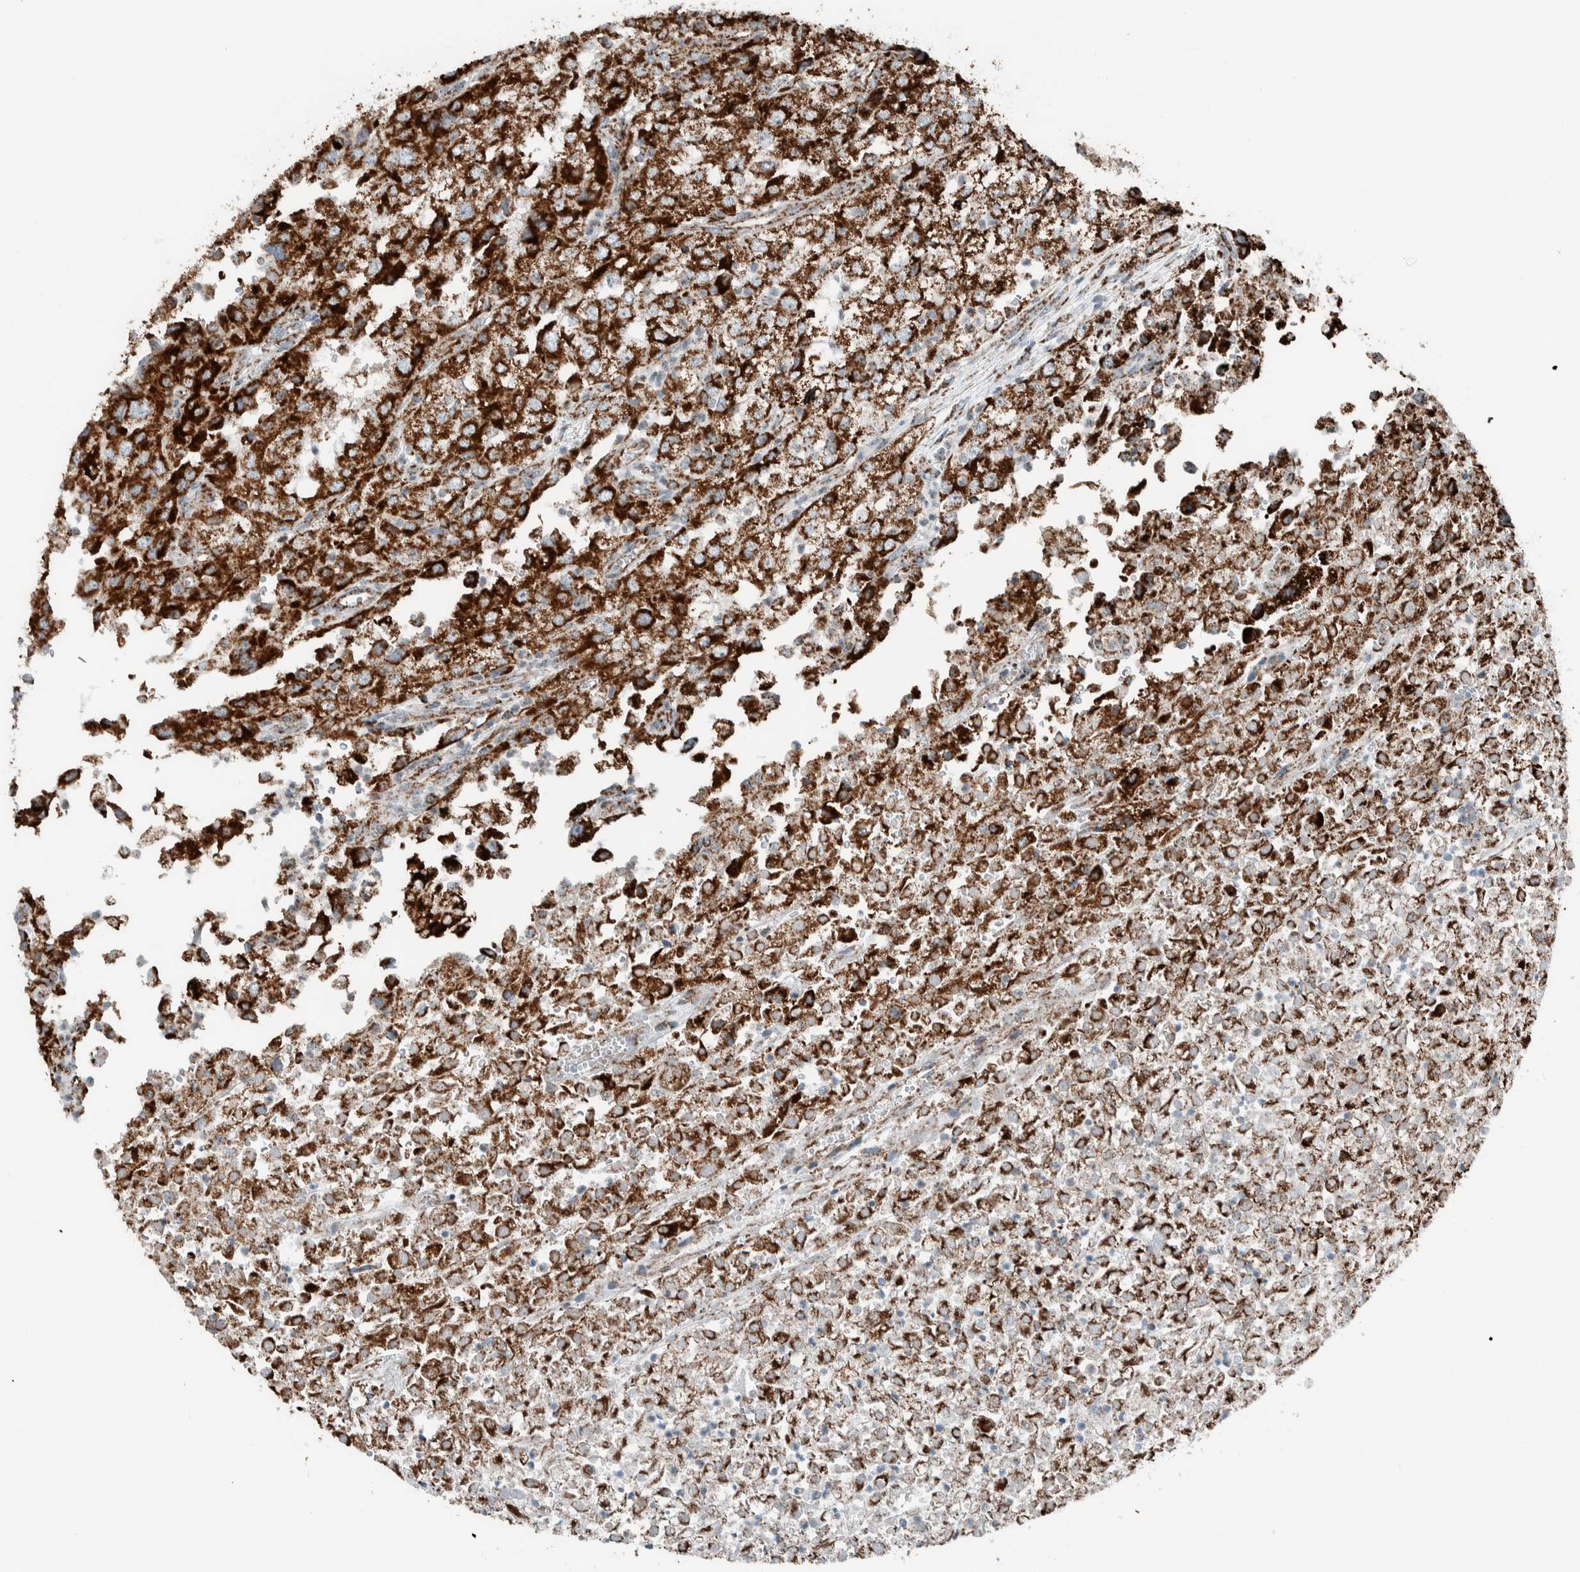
{"staining": {"intensity": "strong", "quantity": ">75%", "location": "cytoplasmic/membranous"}, "tissue": "renal cancer", "cell_type": "Tumor cells", "image_type": "cancer", "snomed": [{"axis": "morphology", "description": "Adenocarcinoma, NOS"}, {"axis": "topography", "description": "Kidney"}], "caption": "The image displays immunohistochemical staining of adenocarcinoma (renal). There is strong cytoplasmic/membranous staining is identified in approximately >75% of tumor cells. (DAB (3,3'-diaminobenzidine) IHC with brightfield microscopy, high magnification).", "gene": "CNTROB", "patient": {"sex": "female", "age": 54}}